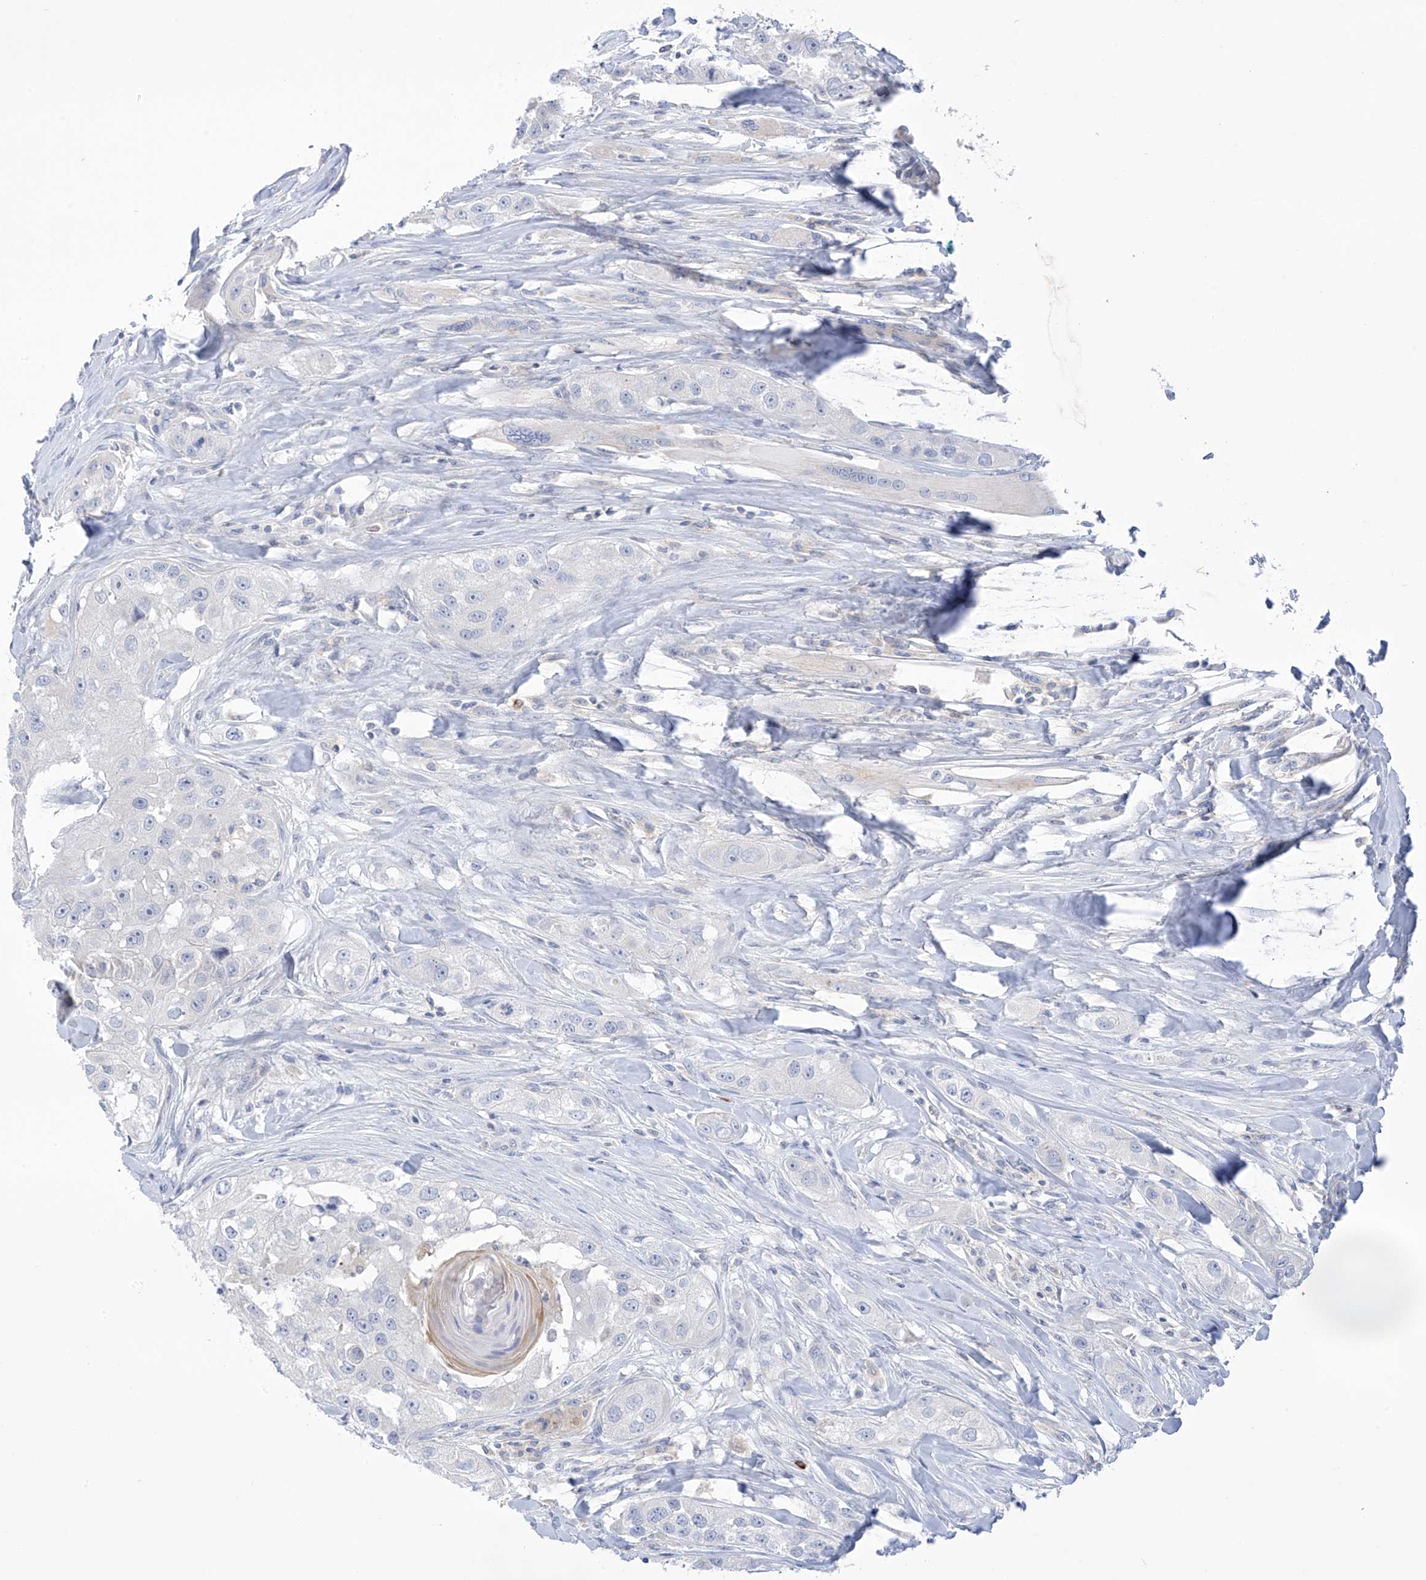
{"staining": {"intensity": "negative", "quantity": "none", "location": "none"}, "tissue": "head and neck cancer", "cell_type": "Tumor cells", "image_type": "cancer", "snomed": [{"axis": "morphology", "description": "Normal tissue, NOS"}, {"axis": "morphology", "description": "Squamous cell carcinoma, NOS"}, {"axis": "topography", "description": "Skeletal muscle"}, {"axis": "topography", "description": "Head-Neck"}], "caption": "Immunohistochemistry image of neoplastic tissue: head and neck squamous cell carcinoma stained with DAB shows no significant protein staining in tumor cells.", "gene": "SLC6A12", "patient": {"sex": "male", "age": 51}}